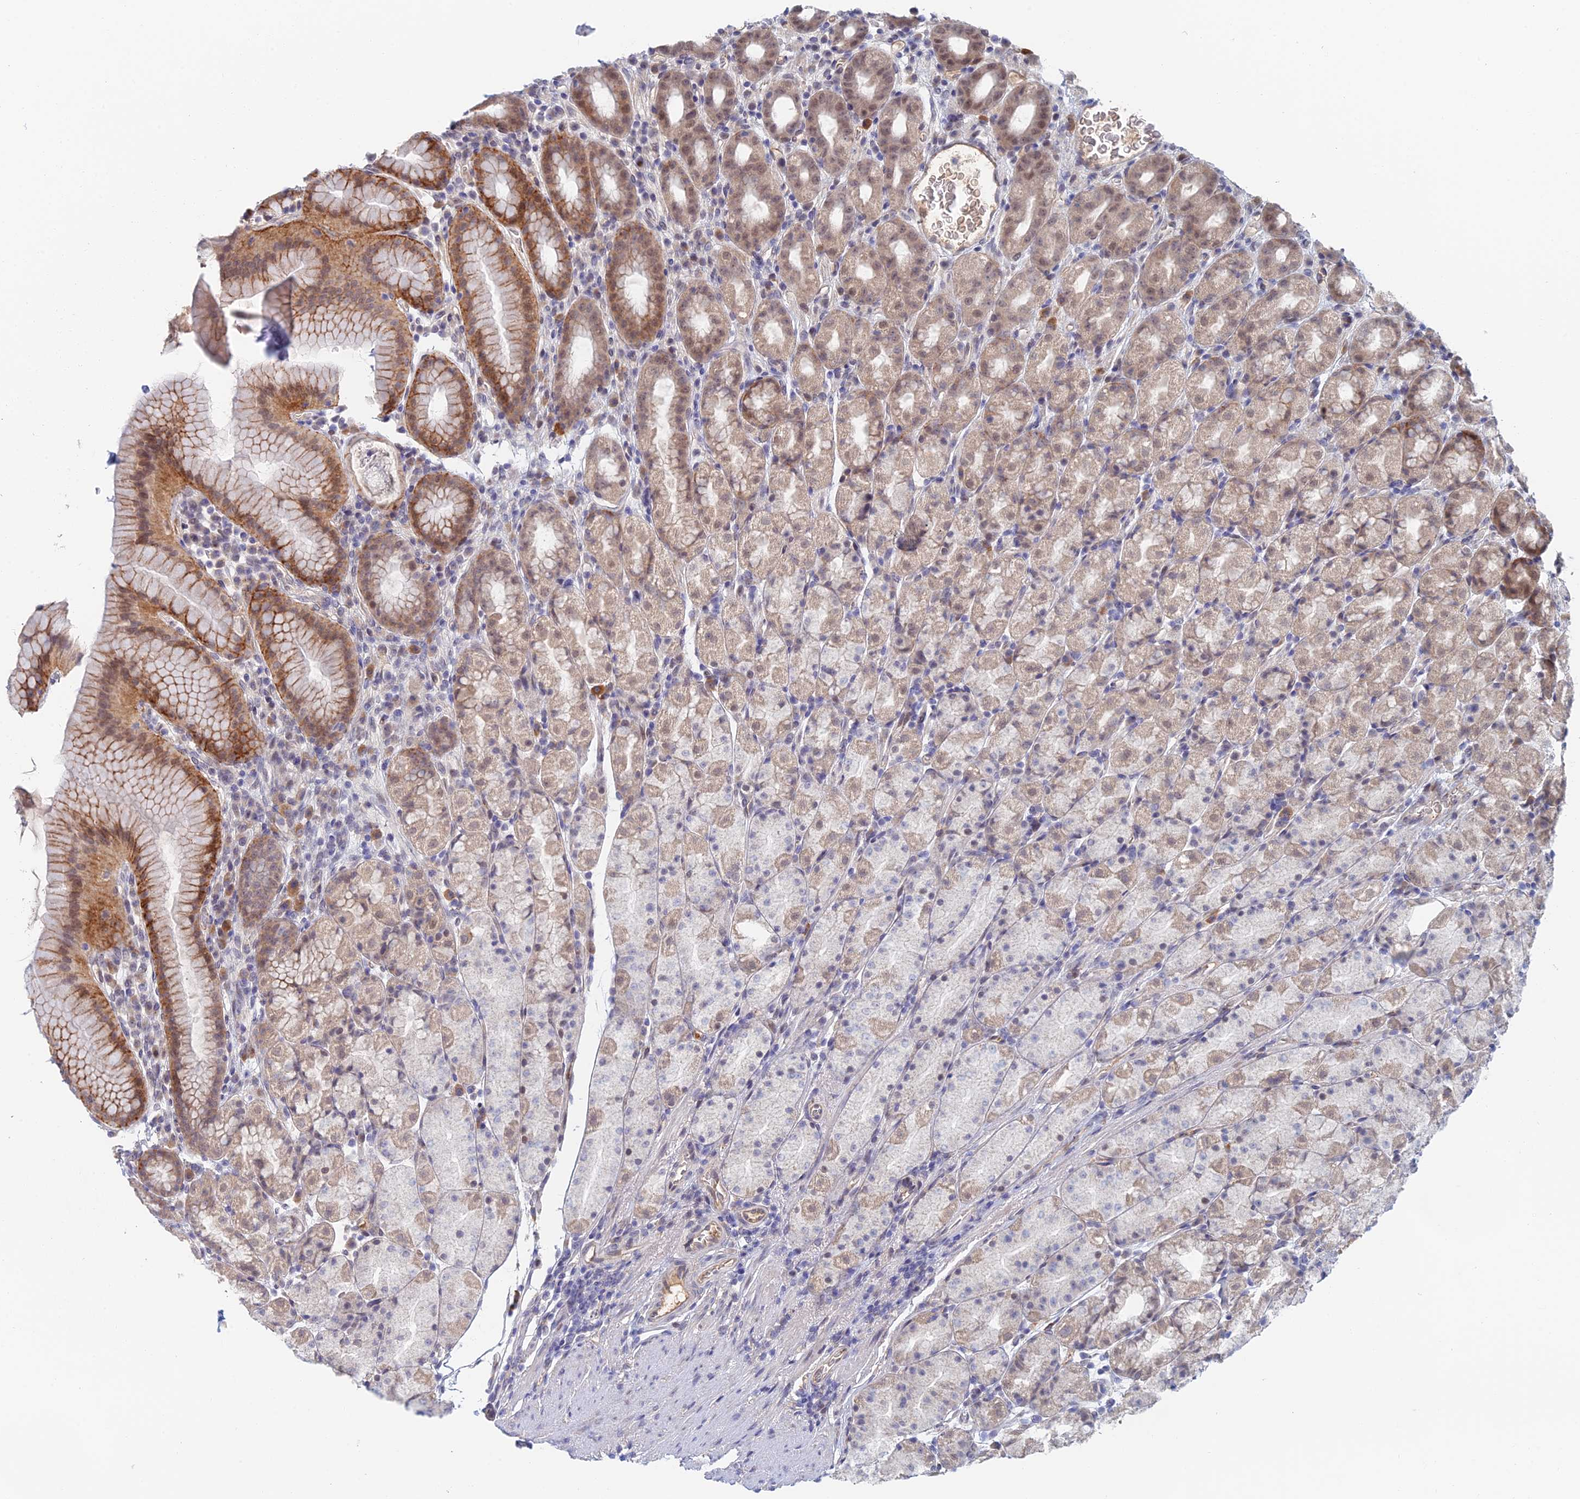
{"staining": {"intensity": "strong", "quantity": "25%-75%", "location": "cytoplasmic/membranous,nuclear"}, "tissue": "stomach", "cell_type": "Glandular cells", "image_type": "normal", "snomed": [{"axis": "morphology", "description": "Normal tissue, NOS"}, {"axis": "topography", "description": "Stomach, upper"}, {"axis": "topography", "description": "Stomach, lower"}, {"axis": "topography", "description": "Small intestine"}], "caption": "Immunohistochemical staining of unremarkable stomach shows high levels of strong cytoplasmic/membranous,nuclear expression in about 25%-75% of glandular cells.", "gene": "ZUP1", "patient": {"sex": "male", "age": 68}}